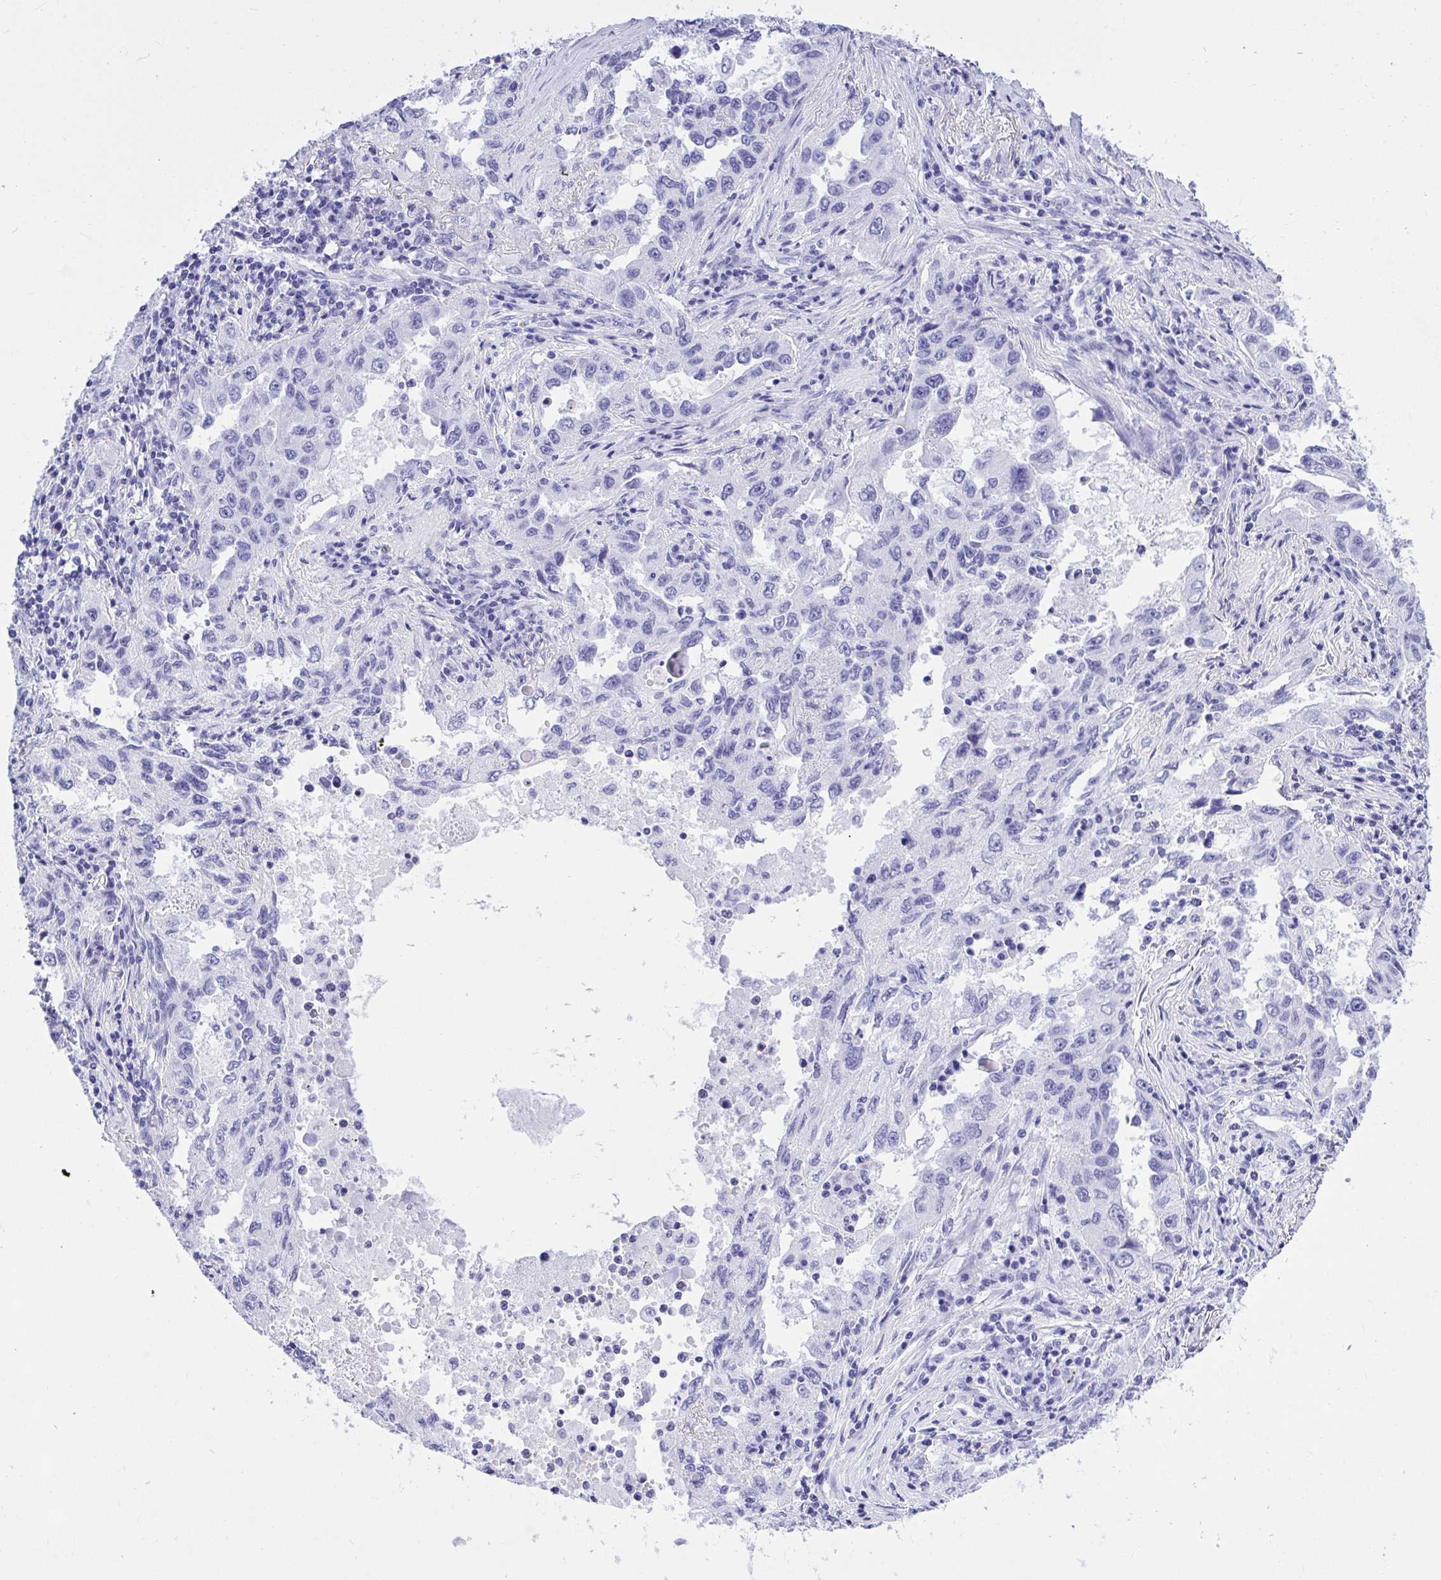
{"staining": {"intensity": "negative", "quantity": "none", "location": "none"}, "tissue": "lung cancer", "cell_type": "Tumor cells", "image_type": "cancer", "snomed": [{"axis": "morphology", "description": "Adenocarcinoma, NOS"}, {"axis": "topography", "description": "Lung"}], "caption": "Lung adenocarcinoma was stained to show a protein in brown. There is no significant positivity in tumor cells. The staining was performed using DAB to visualize the protein expression in brown, while the nuclei were stained in blue with hematoxylin (Magnification: 20x).", "gene": "THOP1", "patient": {"sex": "female", "age": 73}}